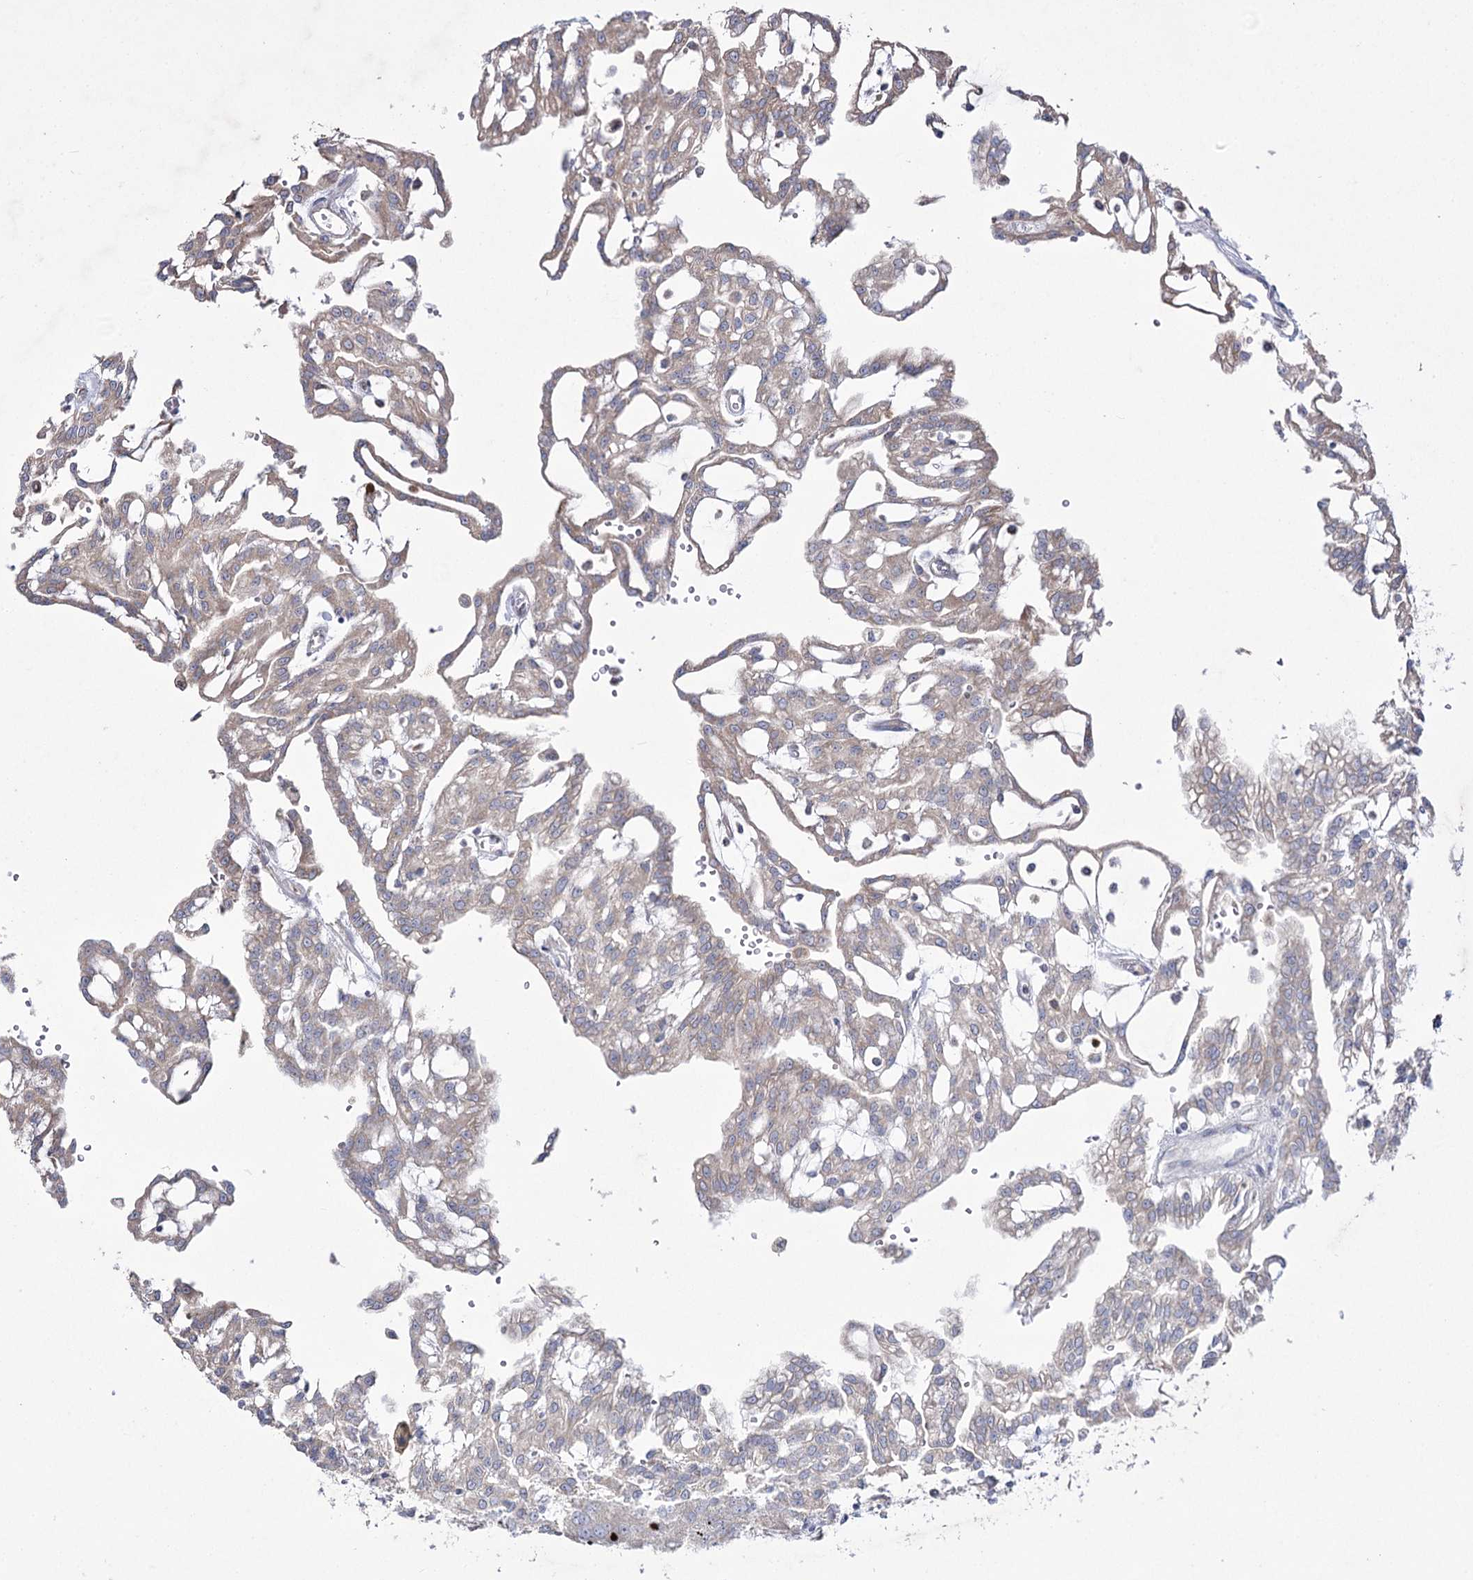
{"staining": {"intensity": "negative", "quantity": "none", "location": "none"}, "tissue": "renal cancer", "cell_type": "Tumor cells", "image_type": "cancer", "snomed": [{"axis": "morphology", "description": "Adenocarcinoma, NOS"}, {"axis": "topography", "description": "Kidney"}], "caption": "Photomicrograph shows no protein staining in tumor cells of adenocarcinoma (renal) tissue.", "gene": "NIPAL4", "patient": {"sex": "male", "age": 63}}